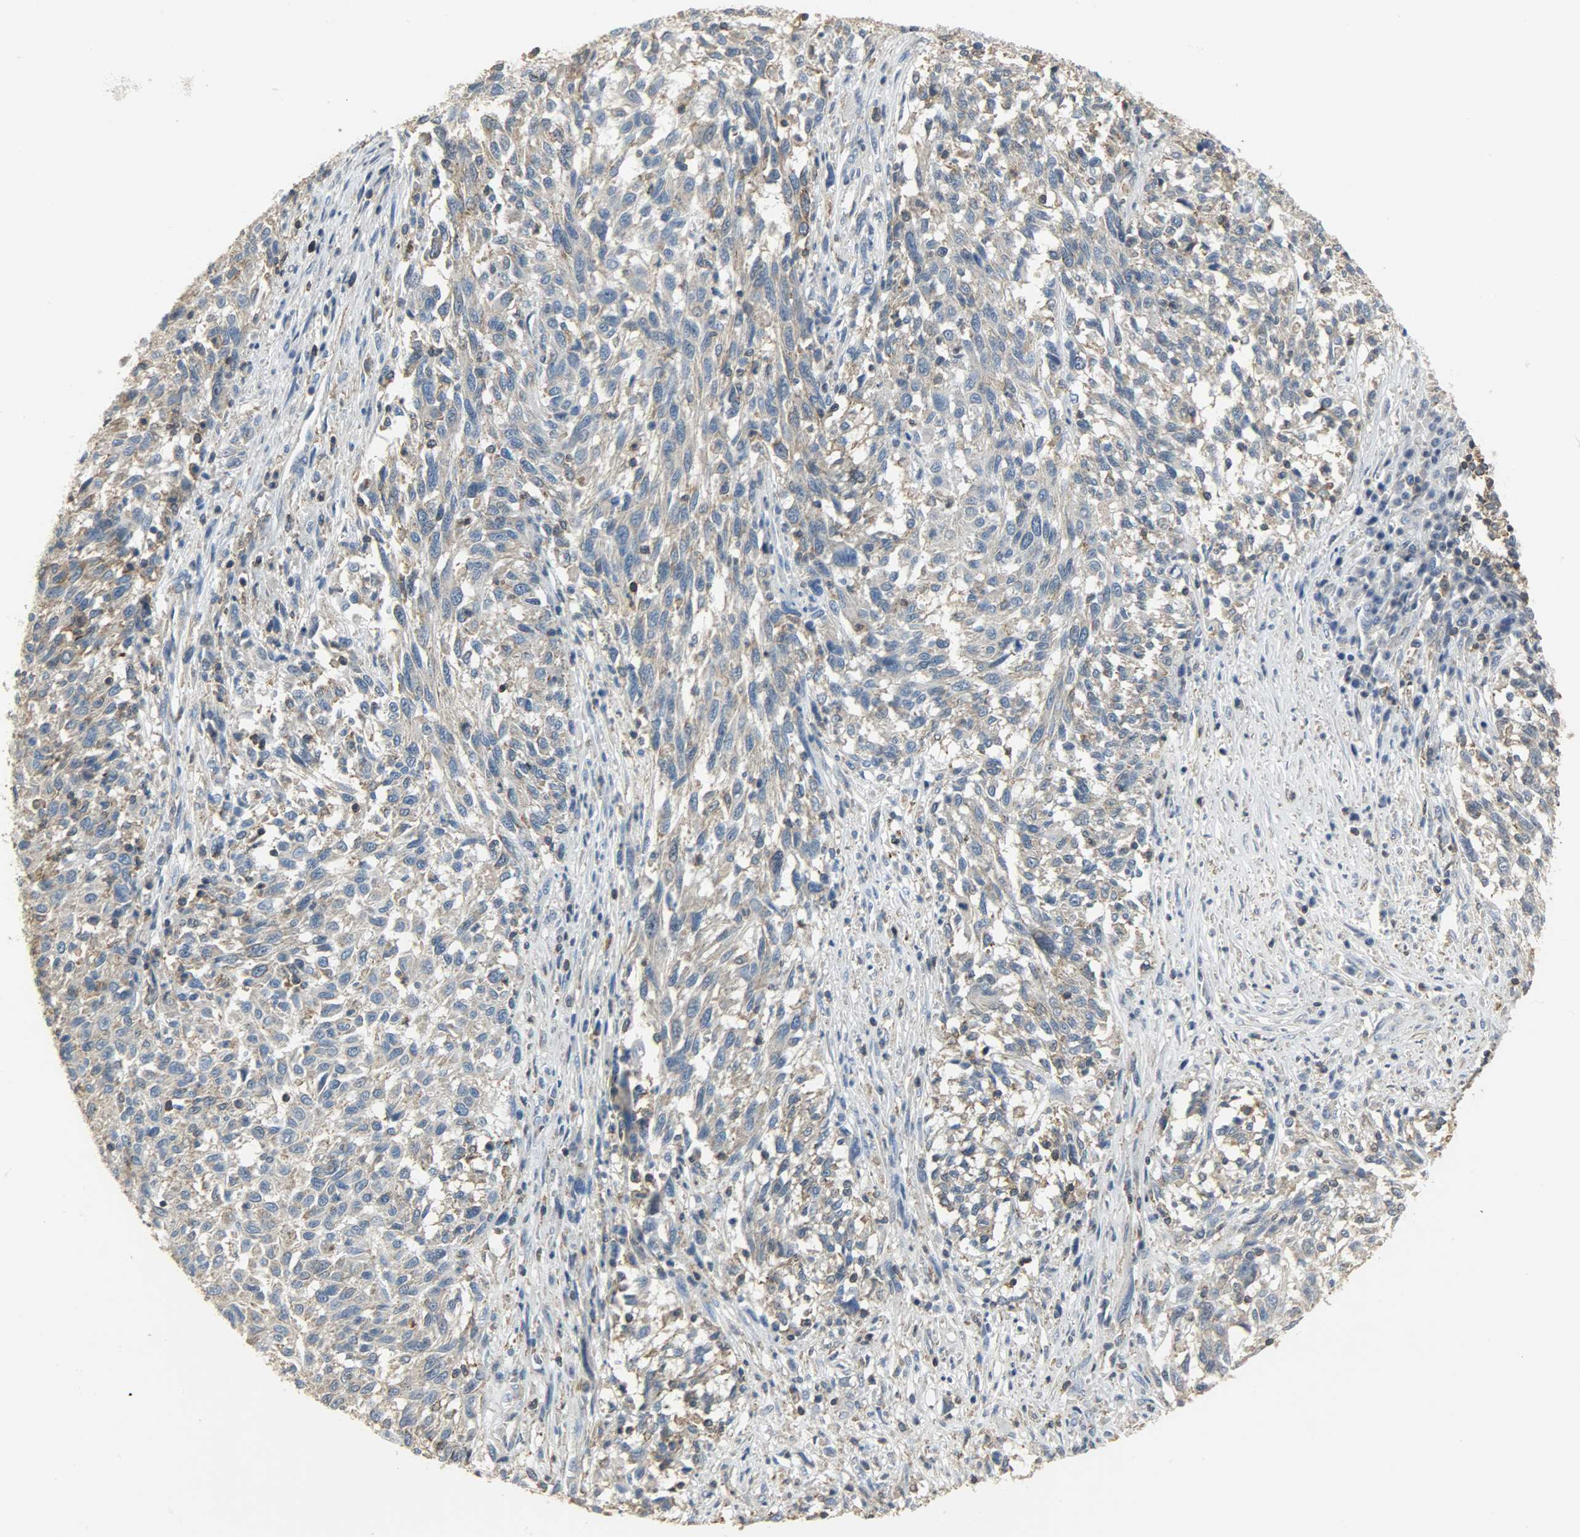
{"staining": {"intensity": "weak", "quantity": ">75%", "location": "cytoplasmic/membranous"}, "tissue": "melanoma", "cell_type": "Tumor cells", "image_type": "cancer", "snomed": [{"axis": "morphology", "description": "Malignant melanoma, Metastatic site"}, {"axis": "topography", "description": "Lymph node"}], "caption": "Immunohistochemistry (IHC) histopathology image of melanoma stained for a protein (brown), which shows low levels of weak cytoplasmic/membranous positivity in approximately >75% of tumor cells.", "gene": "DNAJA4", "patient": {"sex": "male", "age": 61}}